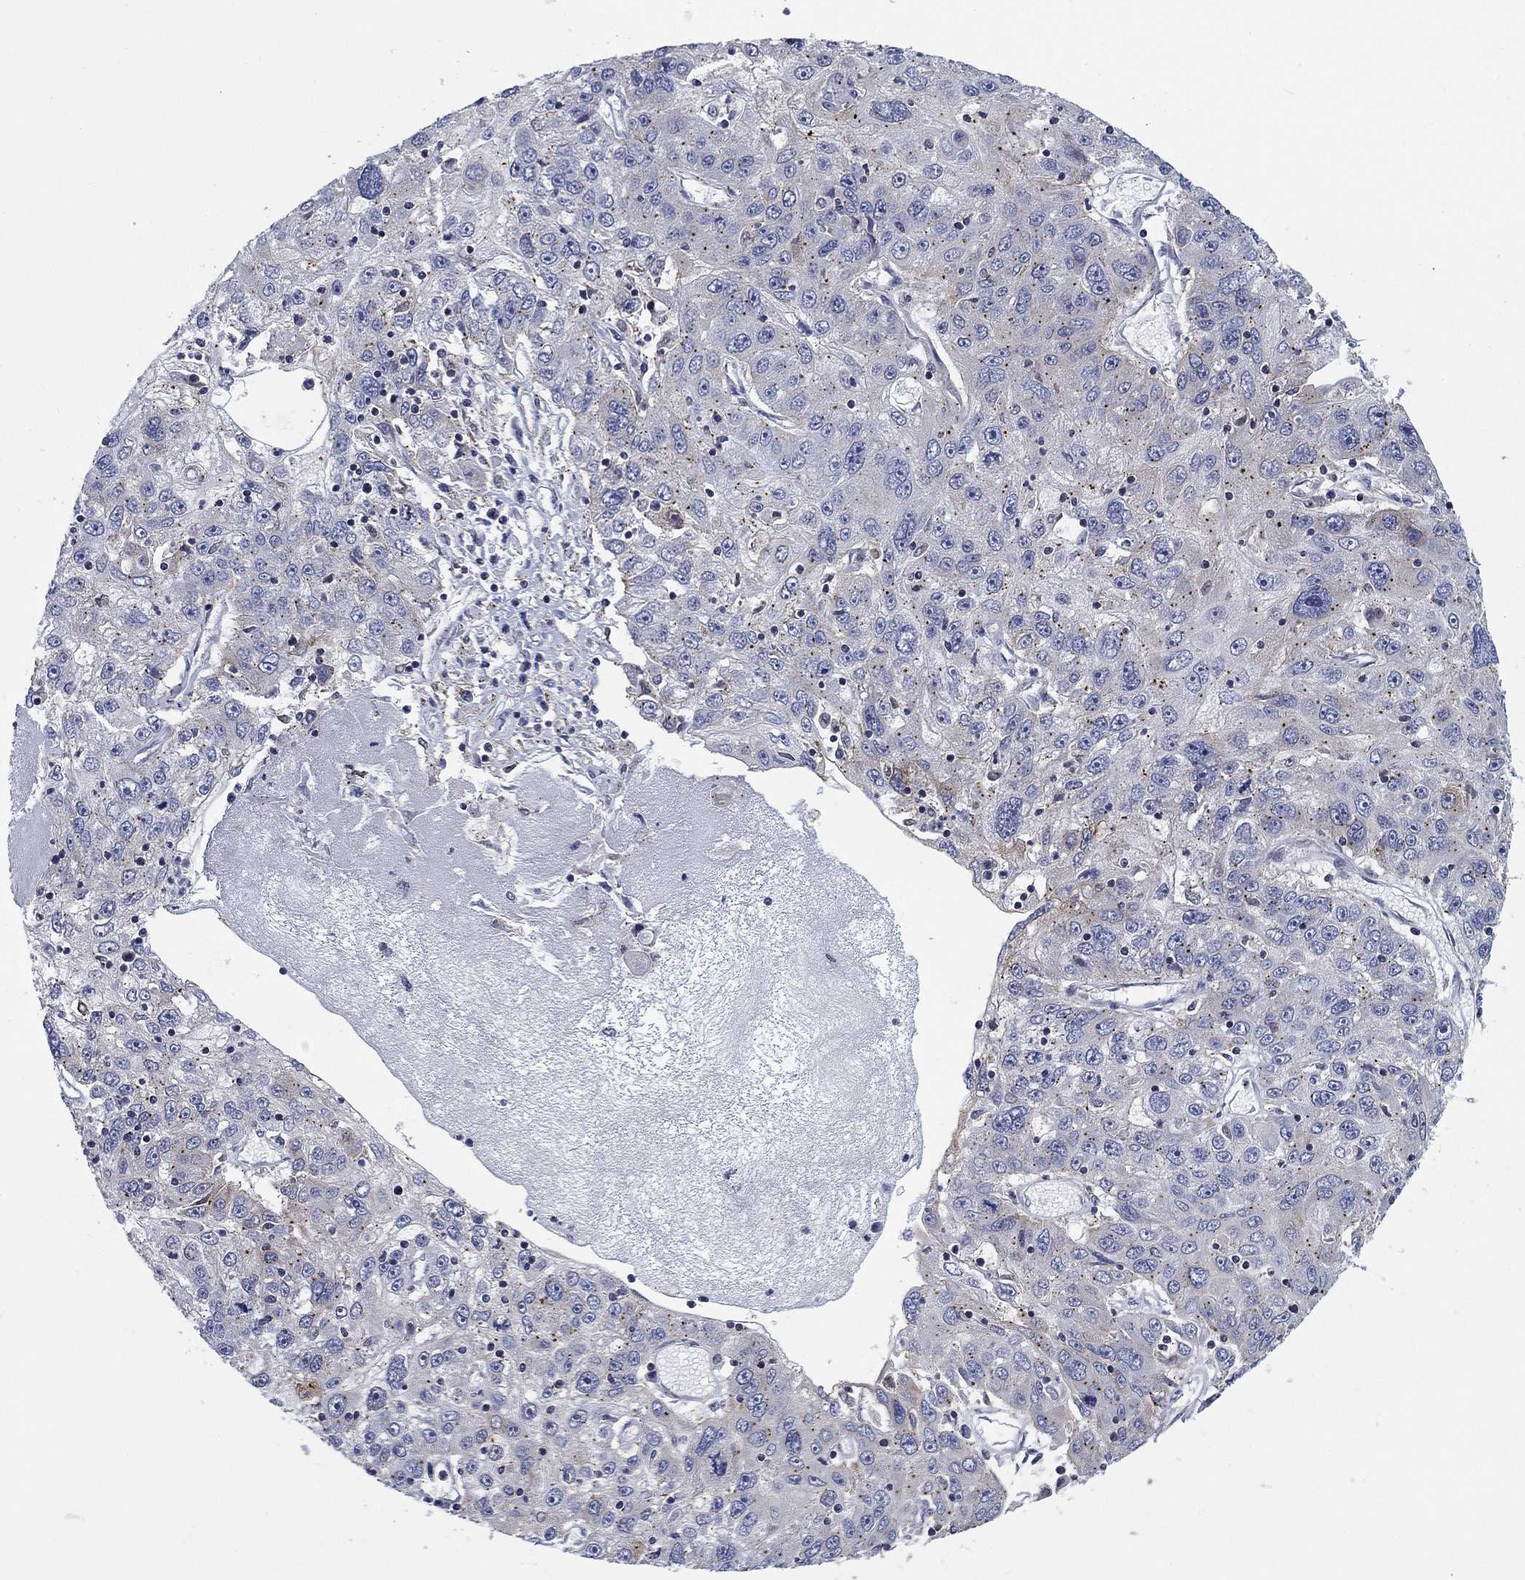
{"staining": {"intensity": "negative", "quantity": "none", "location": "none"}, "tissue": "stomach cancer", "cell_type": "Tumor cells", "image_type": "cancer", "snomed": [{"axis": "morphology", "description": "Adenocarcinoma, NOS"}, {"axis": "topography", "description": "Stomach"}], "caption": "The immunohistochemistry (IHC) micrograph has no significant expression in tumor cells of stomach cancer (adenocarcinoma) tissue.", "gene": "NACAD", "patient": {"sex": "male", "age": 56}}